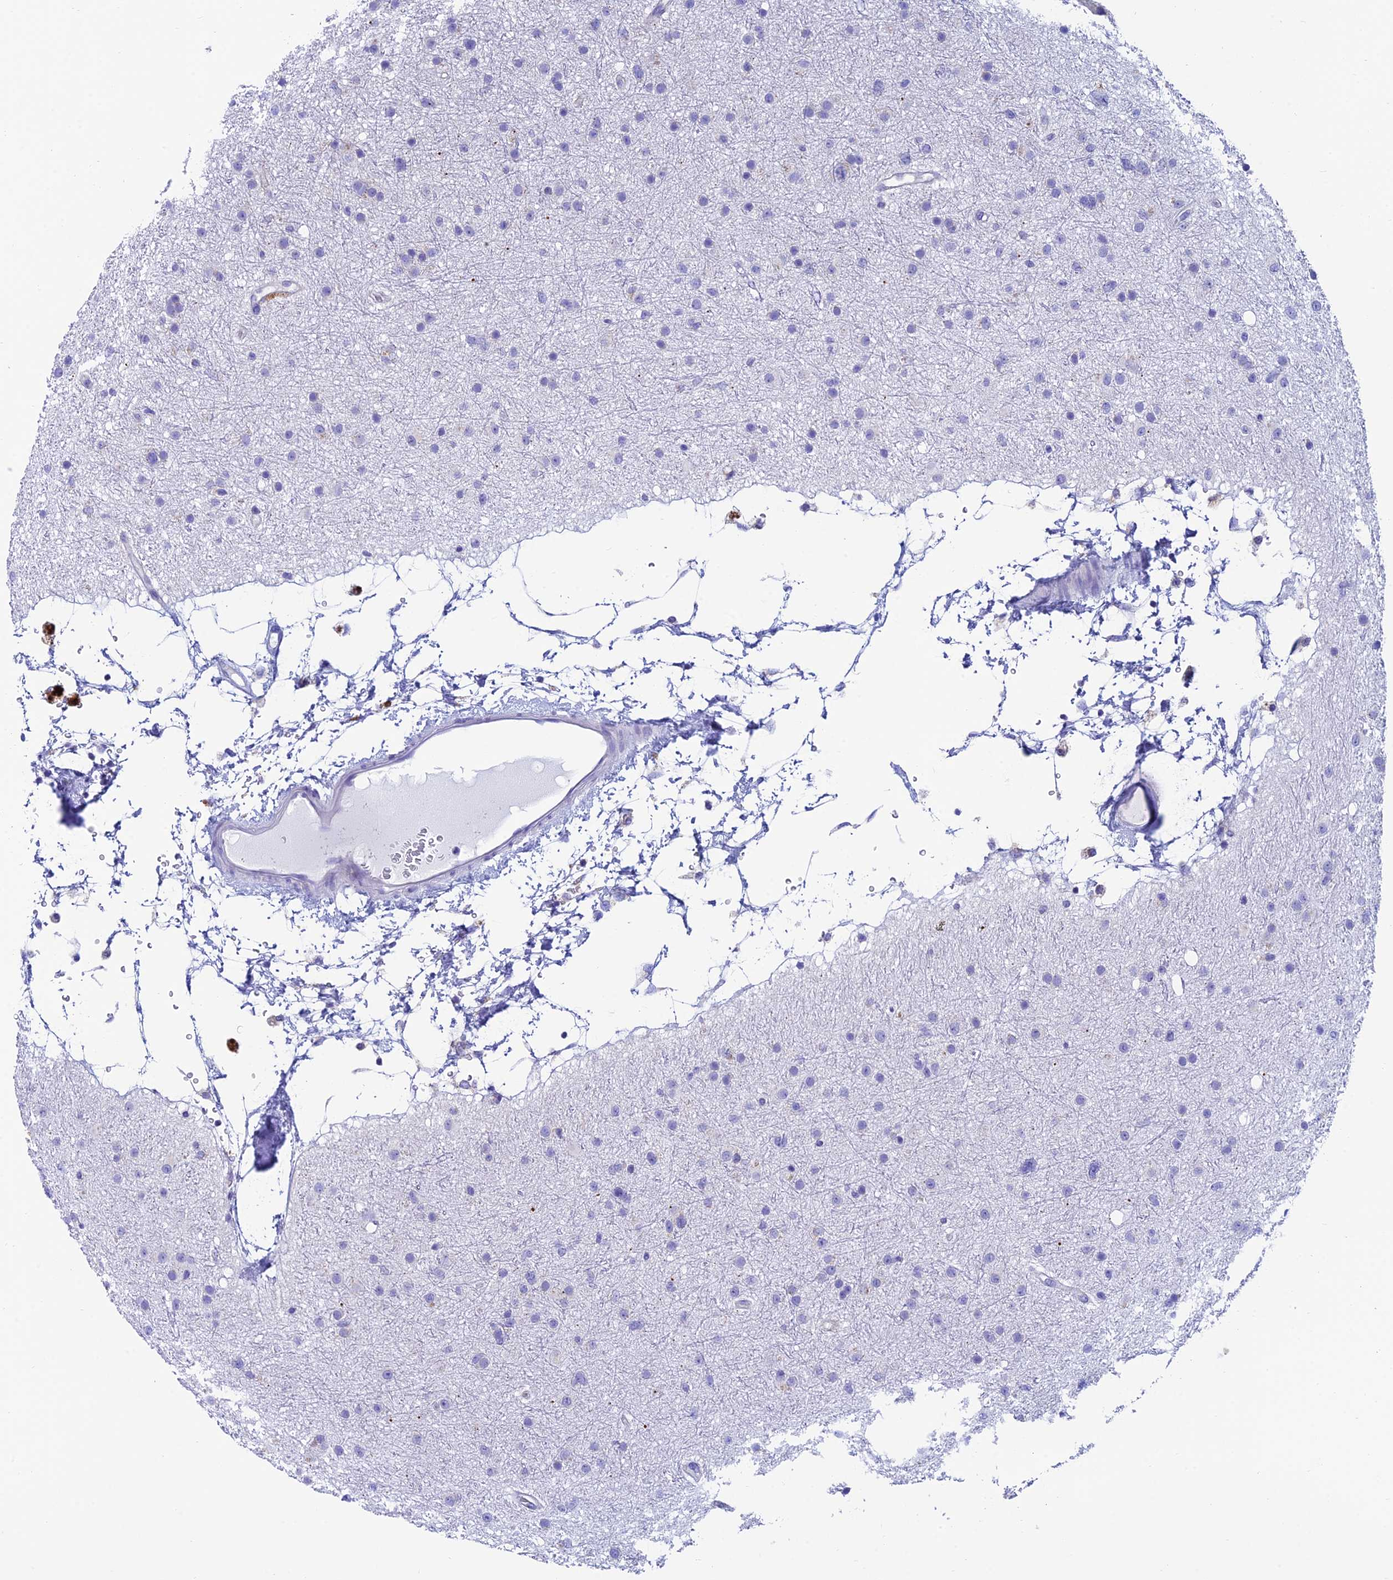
{"staining": {"intensity": "negative", "quantity": "none", "location": "none"}, "tissue": "glioma", "cell_type": "Tumor cells", "image_type": "cancer", "snomed": [{"axis": "morphology", "description": "Glioma, malignant, Low grade"}, {"axis": "topography", "description": "Cerebral cortex"}], "caption": "Tumor cells are negative for protein expression in human glioma.", "gene": "REEP4", "patient": {"sex": "female", "age": 39}}